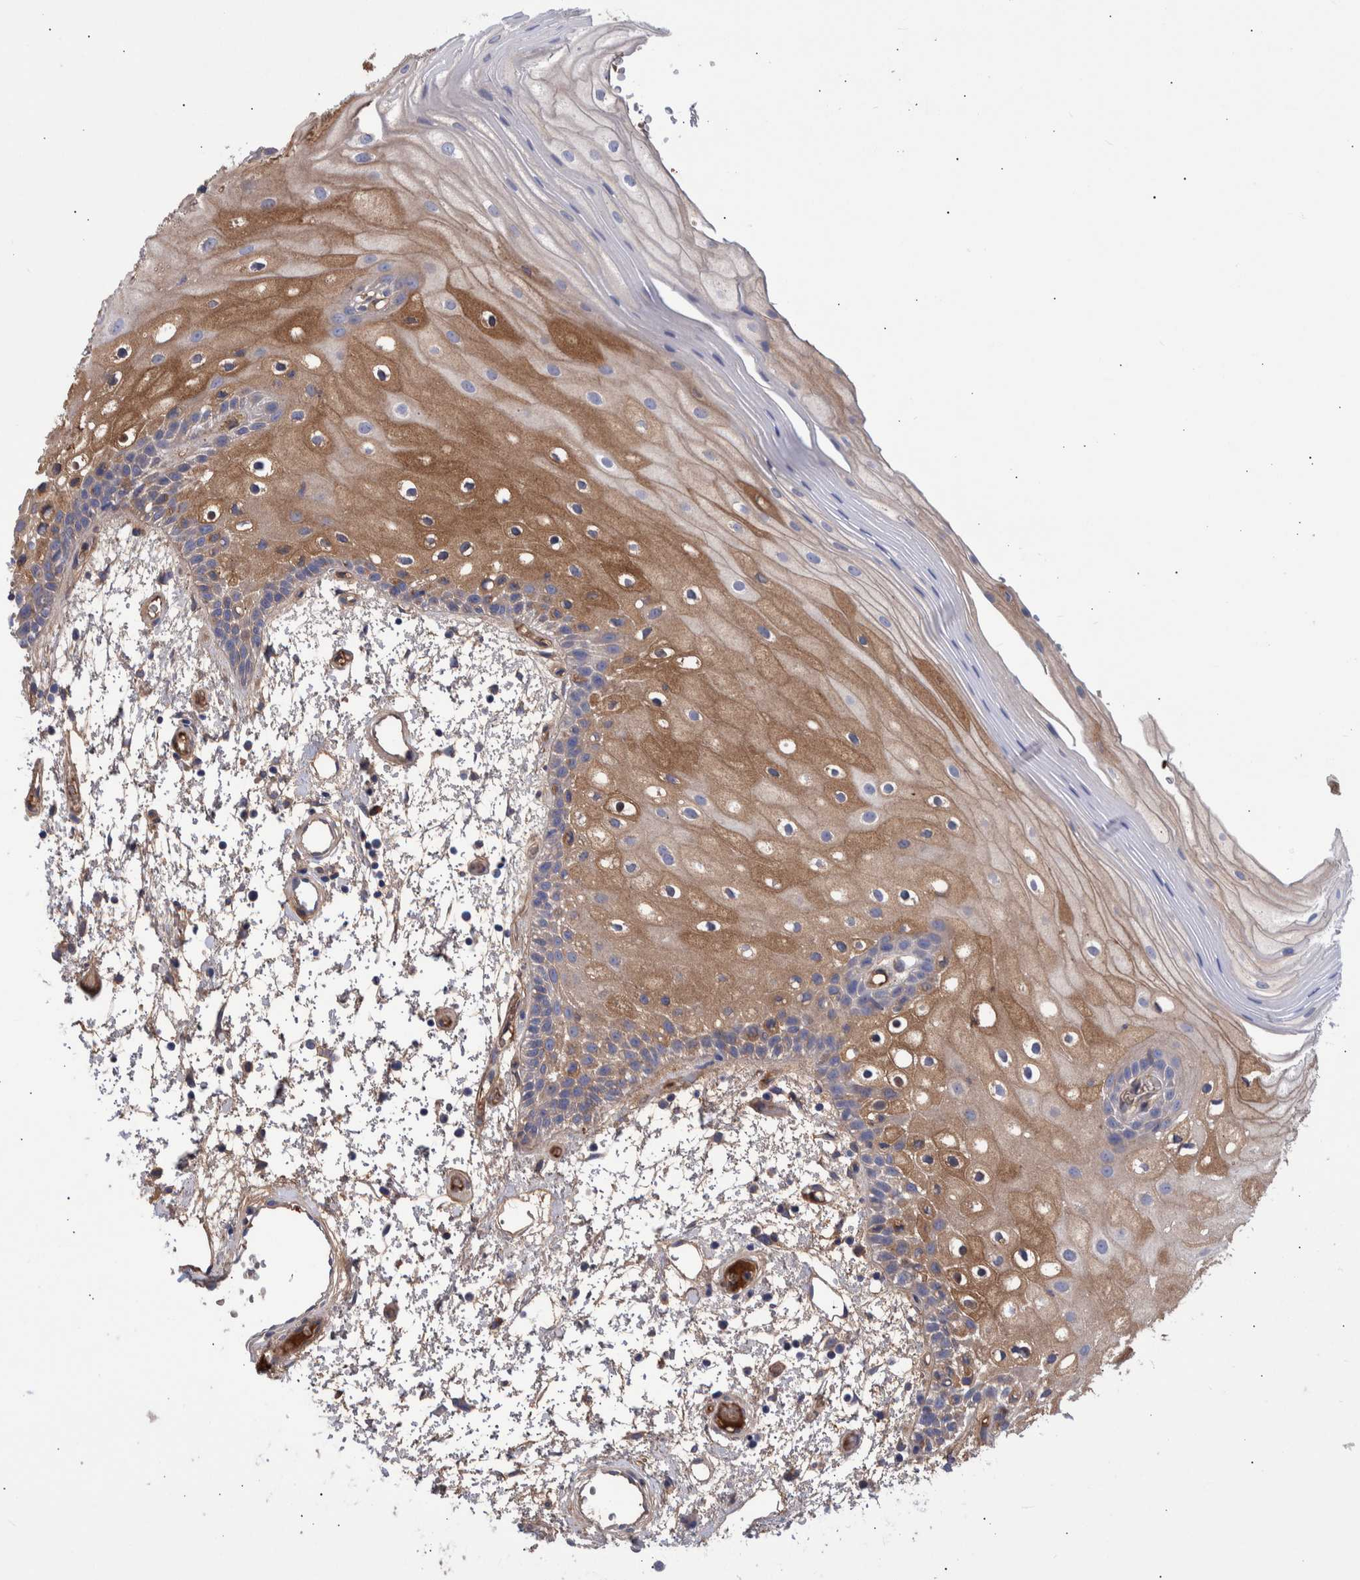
{"staining": {"intensity": "moderate", "quantity": "<25%", "location": "cytoplasmic/membranous"}, "tissue": "oral mucosa", "cell_type": "Squamous epithelial cells", "image_type": "normal", "snomed": [{"axis": "morphology", "description": "Normal tissue, NOS"}, {"axis": "topography", "description": "Oral tissue"}], "caption": "The photomicrograph displays a brown stain indicating the presence of a protein in the cytoplasmic/membranous of squamous epithelial cells in oral mucosa. Immunohistochemistry stains the protein of interest in brown and the nuclei are stained blue.", "gene": "DLL4", "patient": {"sex": "male", "age": 52}}